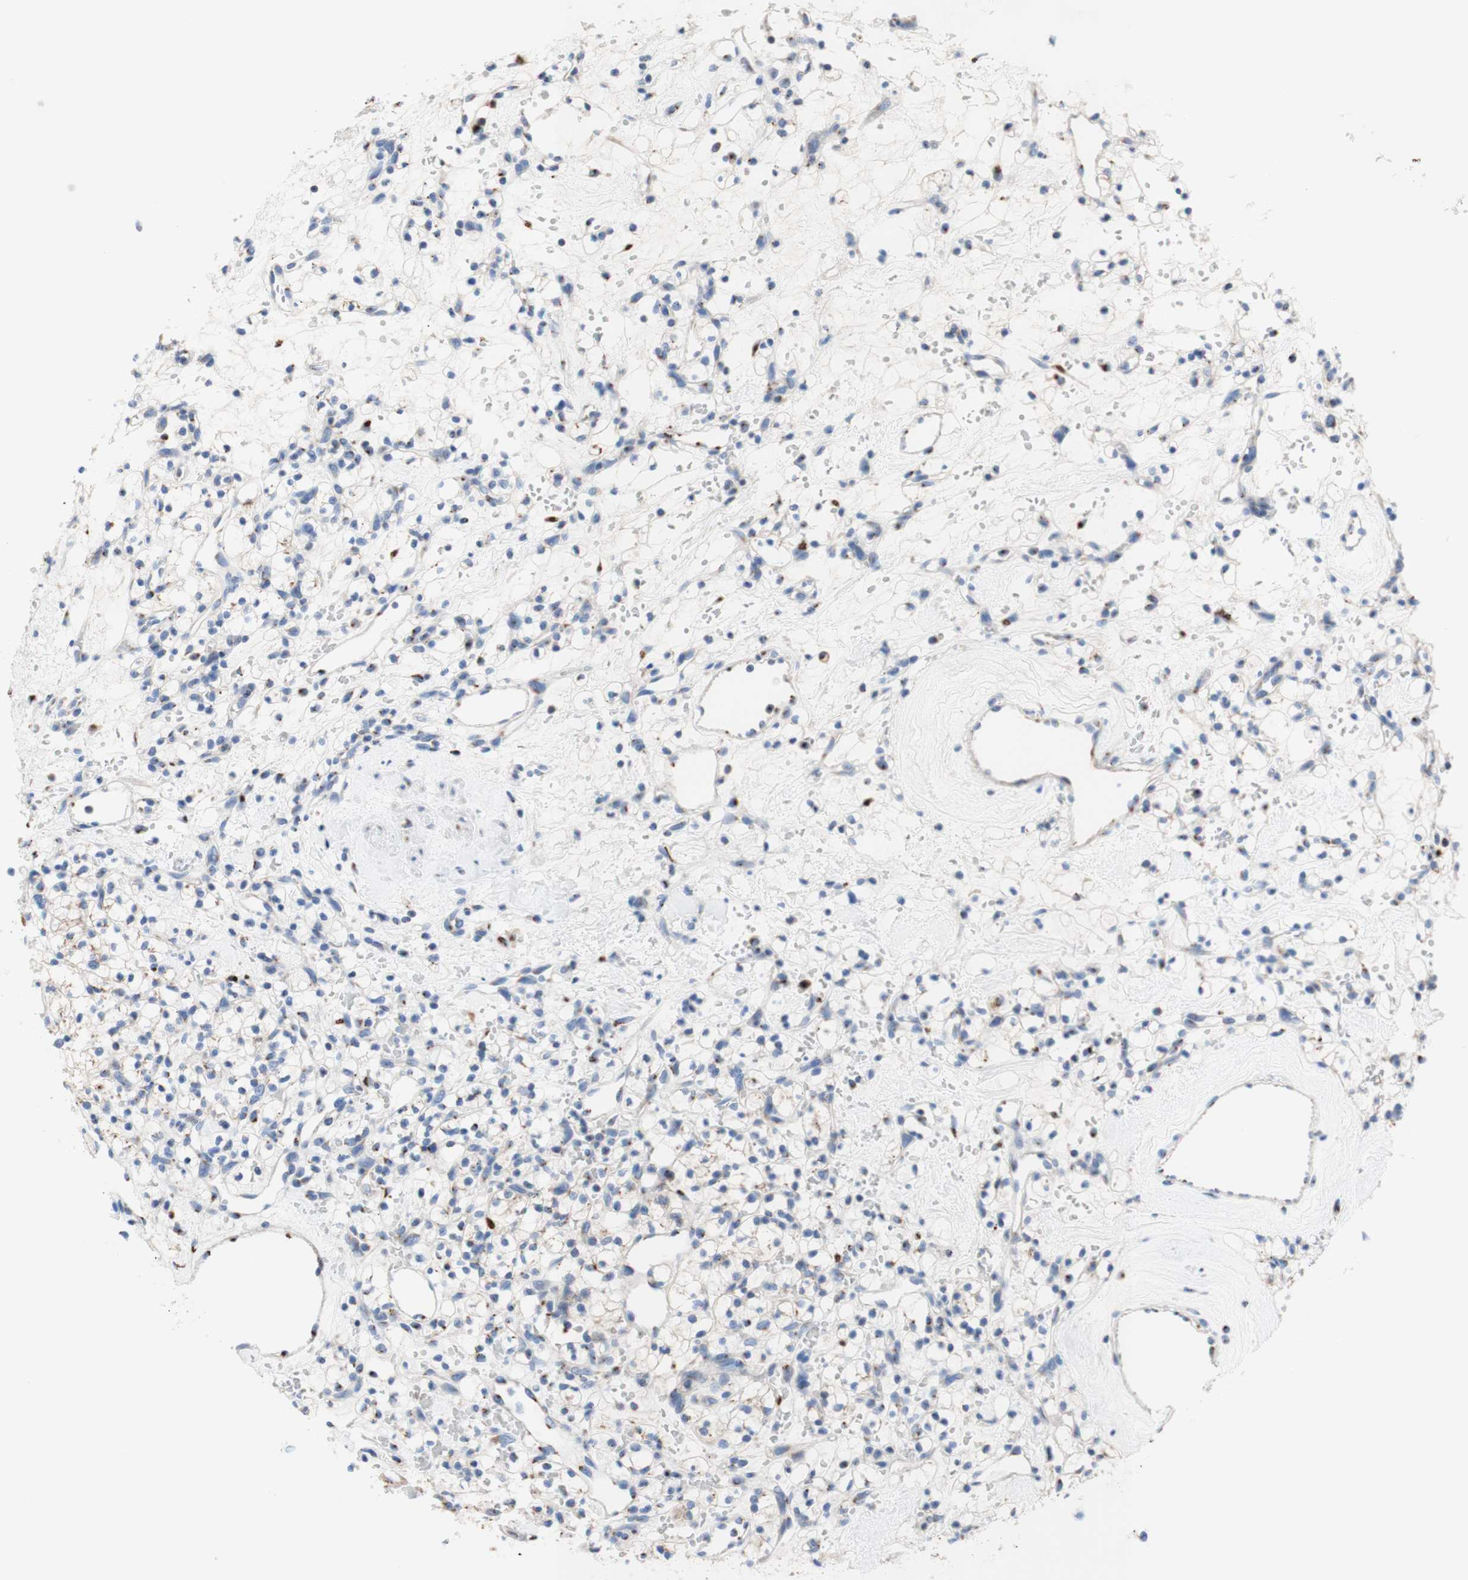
{"staining": {"intensity": "weak", "quantity": "<25%", "location": "cytoplasmic/membranous"}, "tissue": "renal cancer", "cell_type": "Tumor cells", "image_type": "cancer", "snomed": [{"axis": "morphology", "description": "Adenocarcinoma, NOS"}, {"axis": "topography", "description": "Kidney"}], "caption": "This is an immunohistochemistry image of renal adenocarcinoma. There is no positivity in tumor cells.", "gene": "GALNT2", "patient": {"sex": "female", "age": 60}}